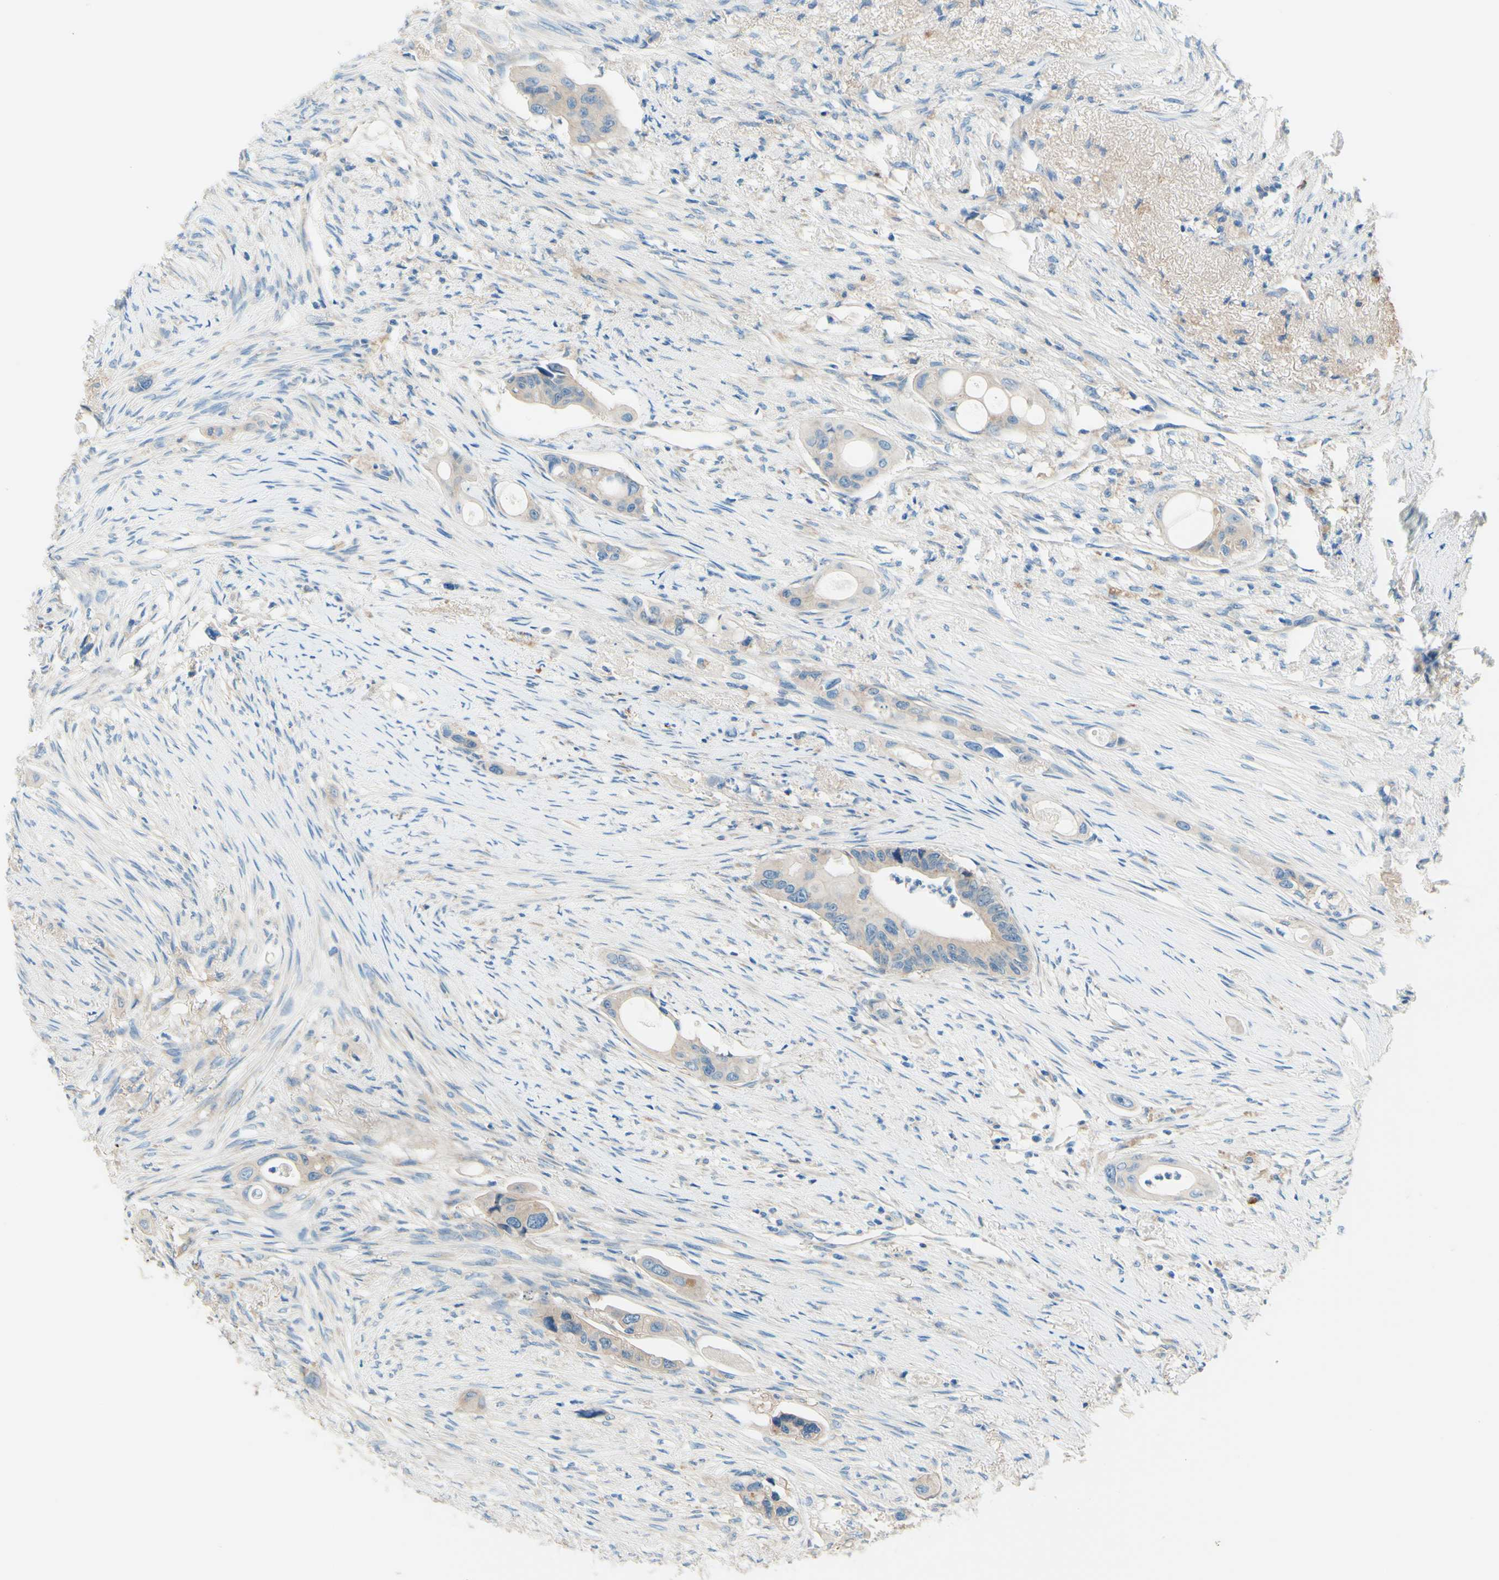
{"staining": {"intensity": "weak", "quantity": ">75%", "location": "cytoplasmic/membranous"}, "tissue": "colorectal cancer", "cell_type": "Tumor cells", "image_type": "cancer", "snomed": [{"axis": "morphology", "description": "Adenocarcinoma, NOS"}, {"axis": "topography", "description": "Colon"}], "caption": "This micrograph exhibits immunohistochemistry staining of colorectal adenocarcinoma, with low weak cytoplasmic/membranous expression in approximately >75% of tumor cells.", "gene": "PASD1", "patient": {"sex": "female", "age": 57}}